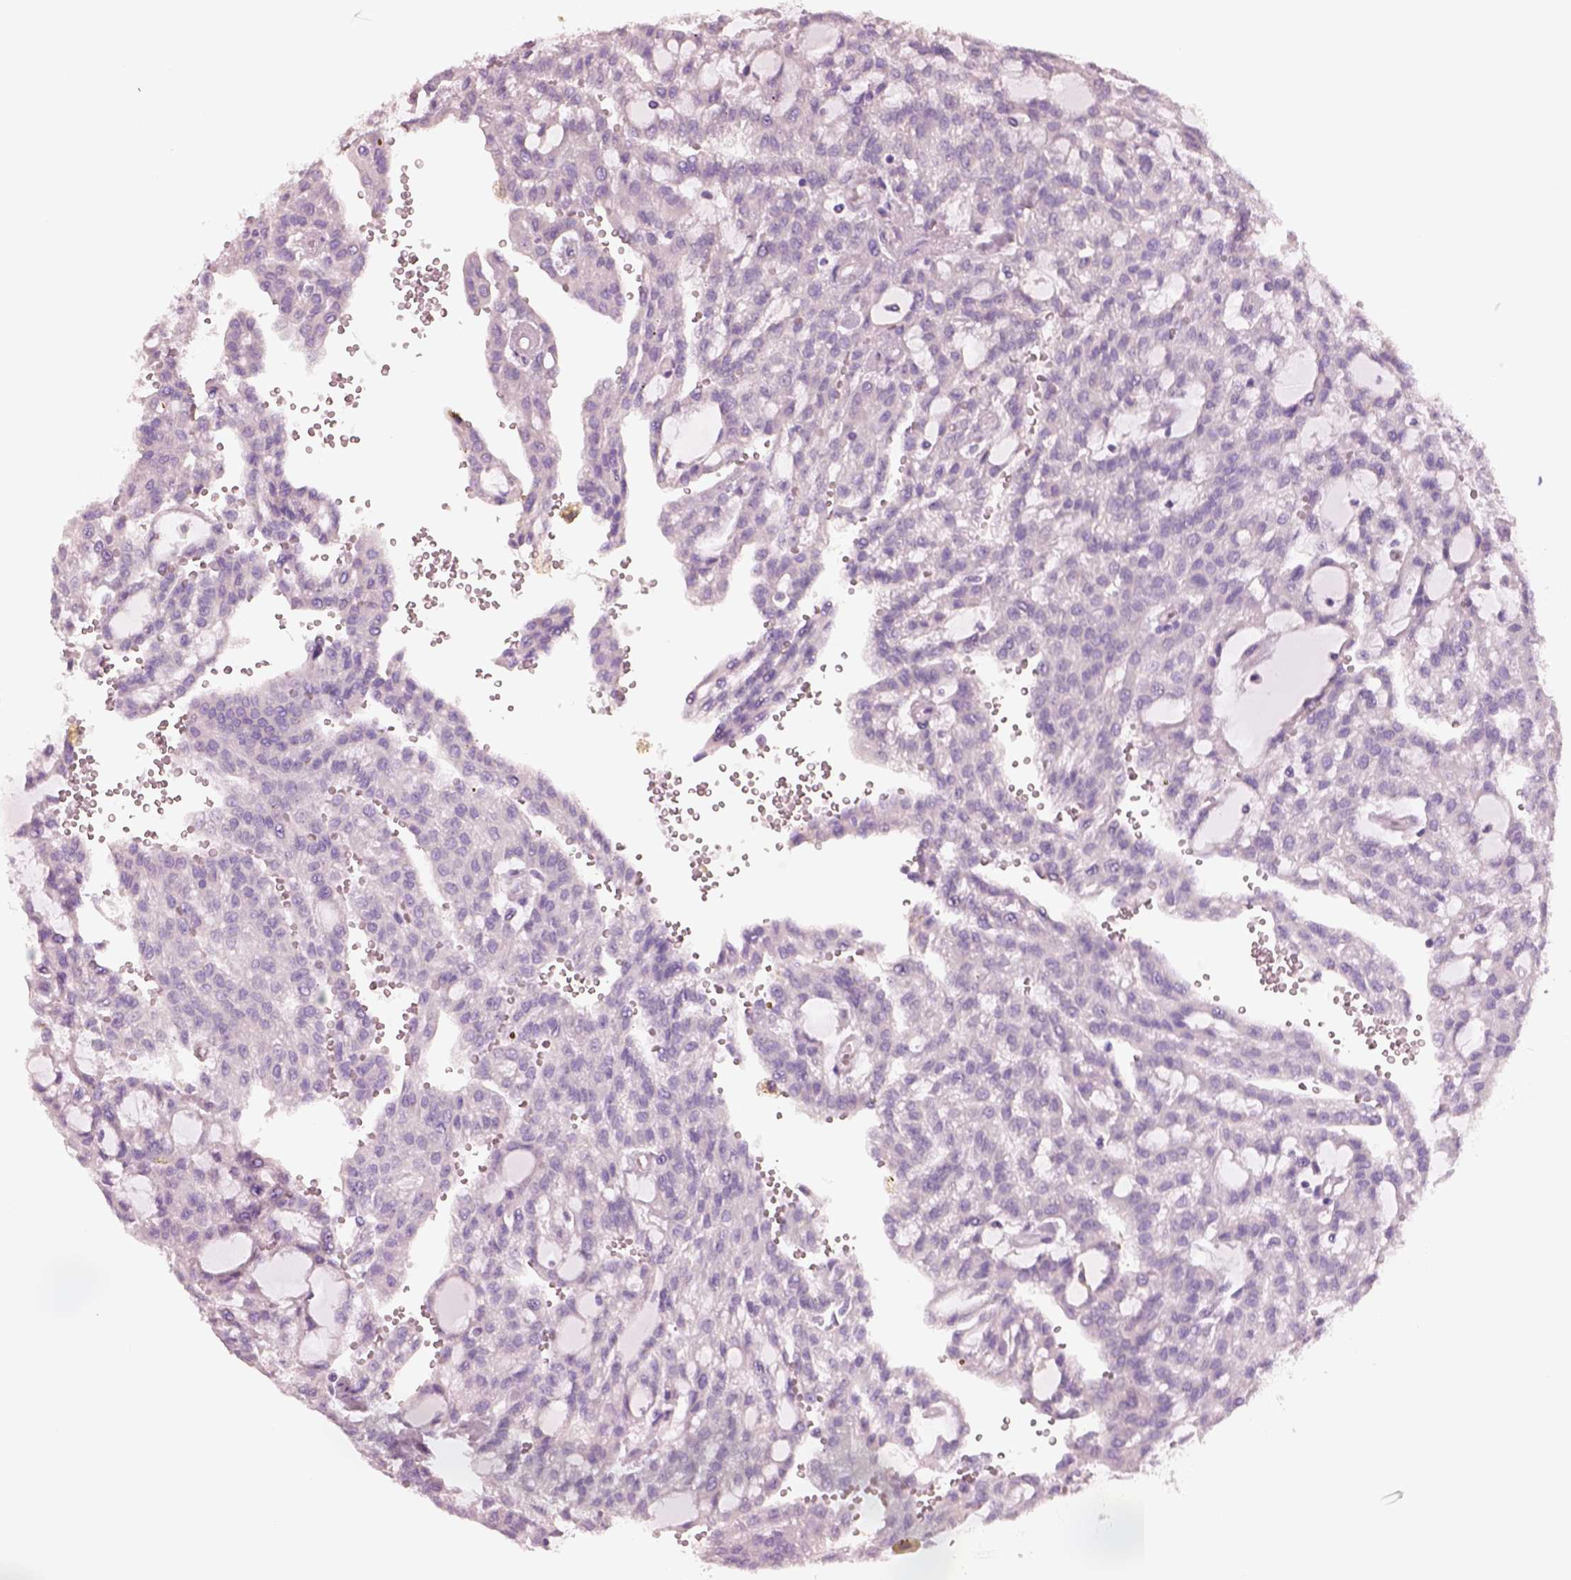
{"staining": {"intensity": "negative", "quantity": "none", "location": "none"}, "tissue": "renal cancer", "cell_type": "Tumor cells", "image_type": "cancer", "snomed": [{"axis": "morphology", "description": "Adenocarcinoma, NOS"}, {"axis": "topography", "description": "Kidney"}], "caption": "Micrograph shows no significant protein positivity in tumor cells of adenocarcinoma (renal).", "gene": "PNOC", "patient": {"sex": "male", "age": 63}}